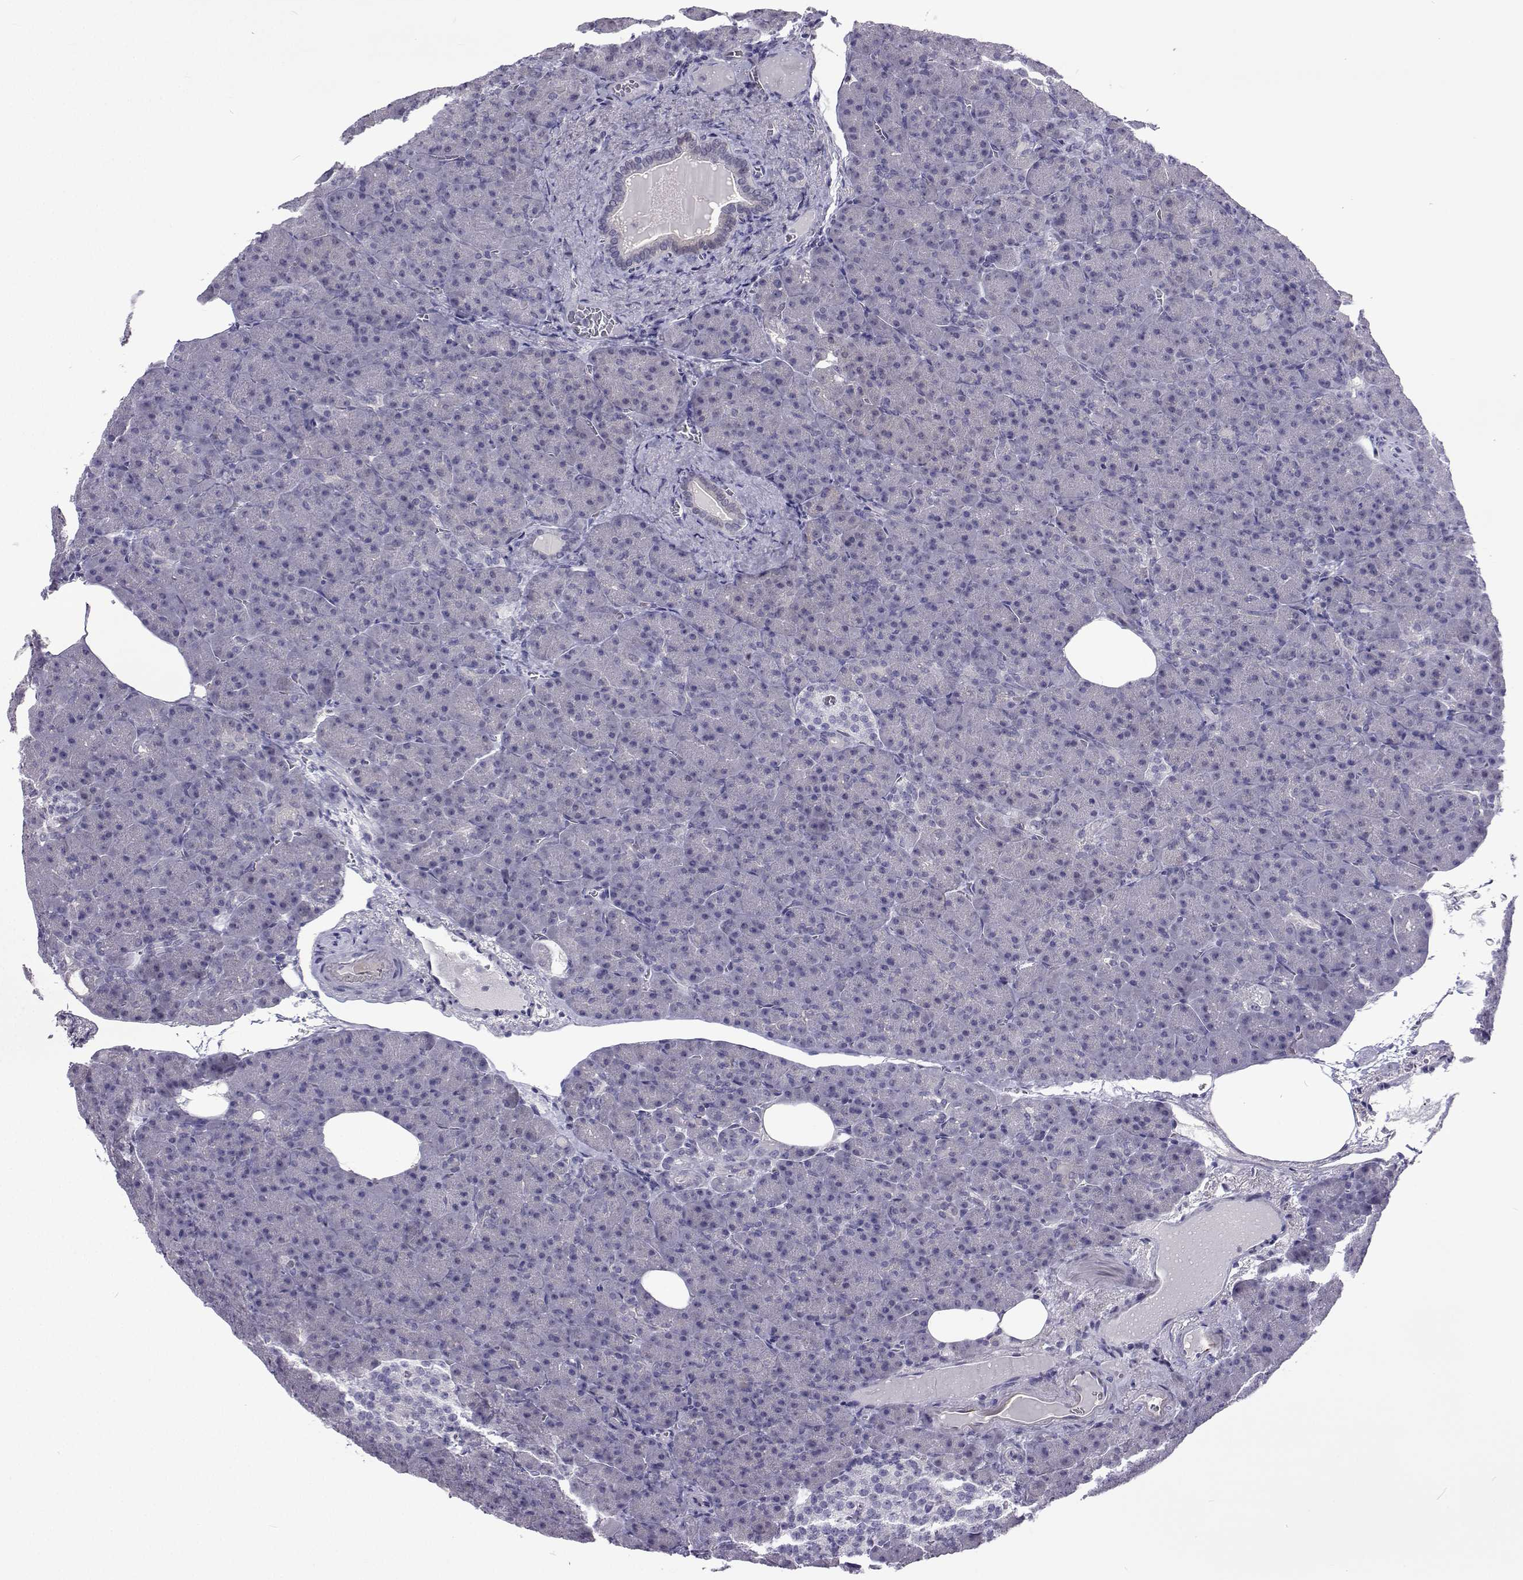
{"staining": {"intensity": "negative", "quantity": "none", "location": "none"}, "tissue": "pancreas", "cell_type": "Exocrine glandular cells", "image_type": "normal", "snomed": [{"axis": "morphology", "description": "Normal tissue, NOS"}, {"axis": "topography", "description": "Pancreas"}], "caption": "An immunohistochemistry photomicrograph of normal pancreas is shown. There is no staining in exocrine glandular cells of pancreas. Brightfield microscopy of immunohistochemistry (IHC) stained with DAB (3,3'-diaminobenzidine) (brown) and hematoxylin (blue), captured at high magnification.", "gene": "GALM", "patient": {"sex": "female", "age": 74}}